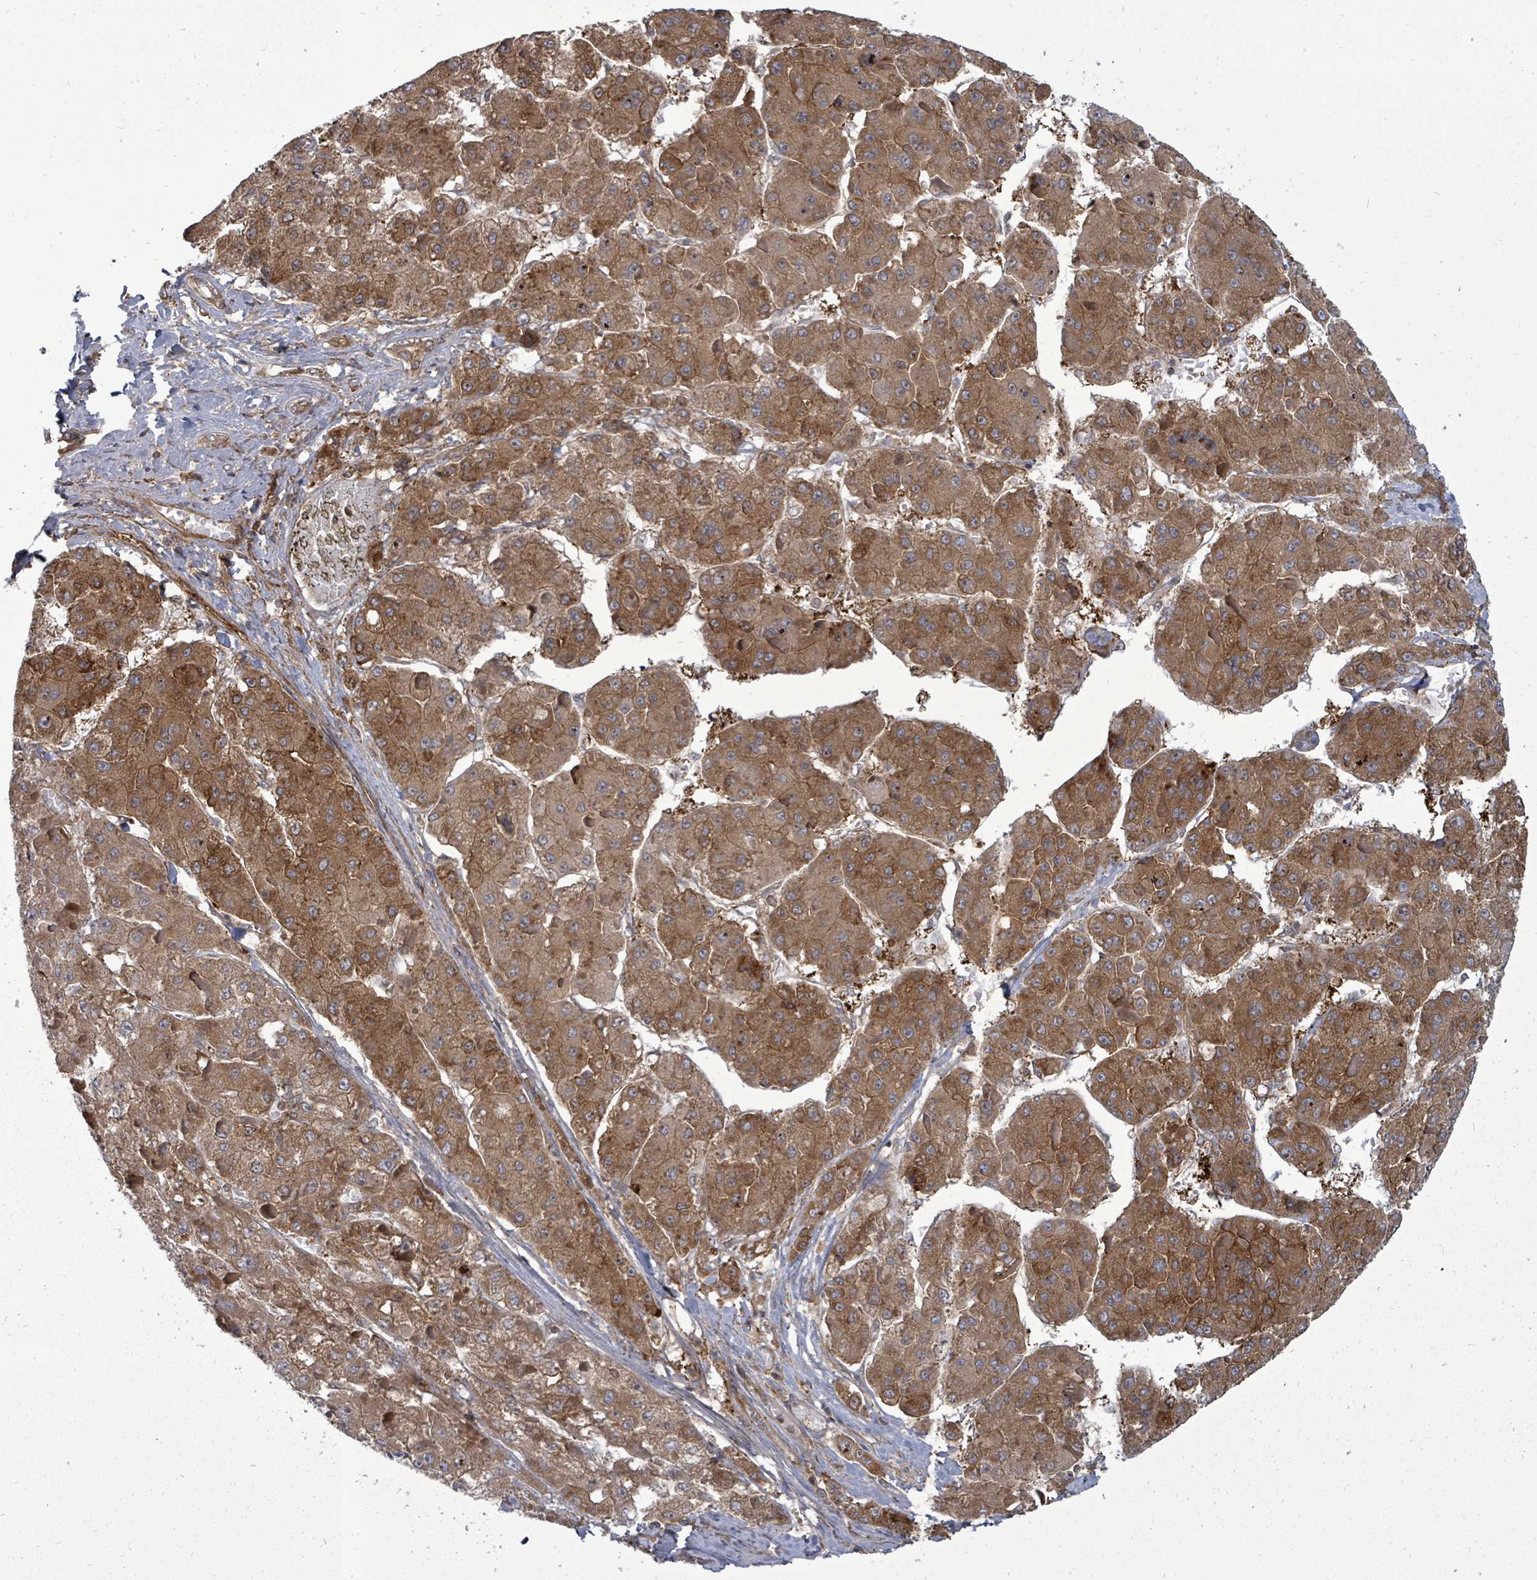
{"staining": {"intensity": "moderate", "quantity": ">75%", "location": "cytoplasmic/membranous"}, "tissue": "liver cancer", "cell_type": "Tumor cells", "image_type": "cancer", "snomed": [{"axis": "morphology", "description": "Carcinoma, Hepatocellular, NOS"}, {"axis": "topography", "description": "Liver"}], "caption": "The micrograph demonstrates staining of liver hepatocellular carcinoma, revealing moderate cytoplasmic/membranous protein expression (brown color) within tumor cells.", "gene": "EIF3C", "patient": {"sex": "female", "age": 73}}